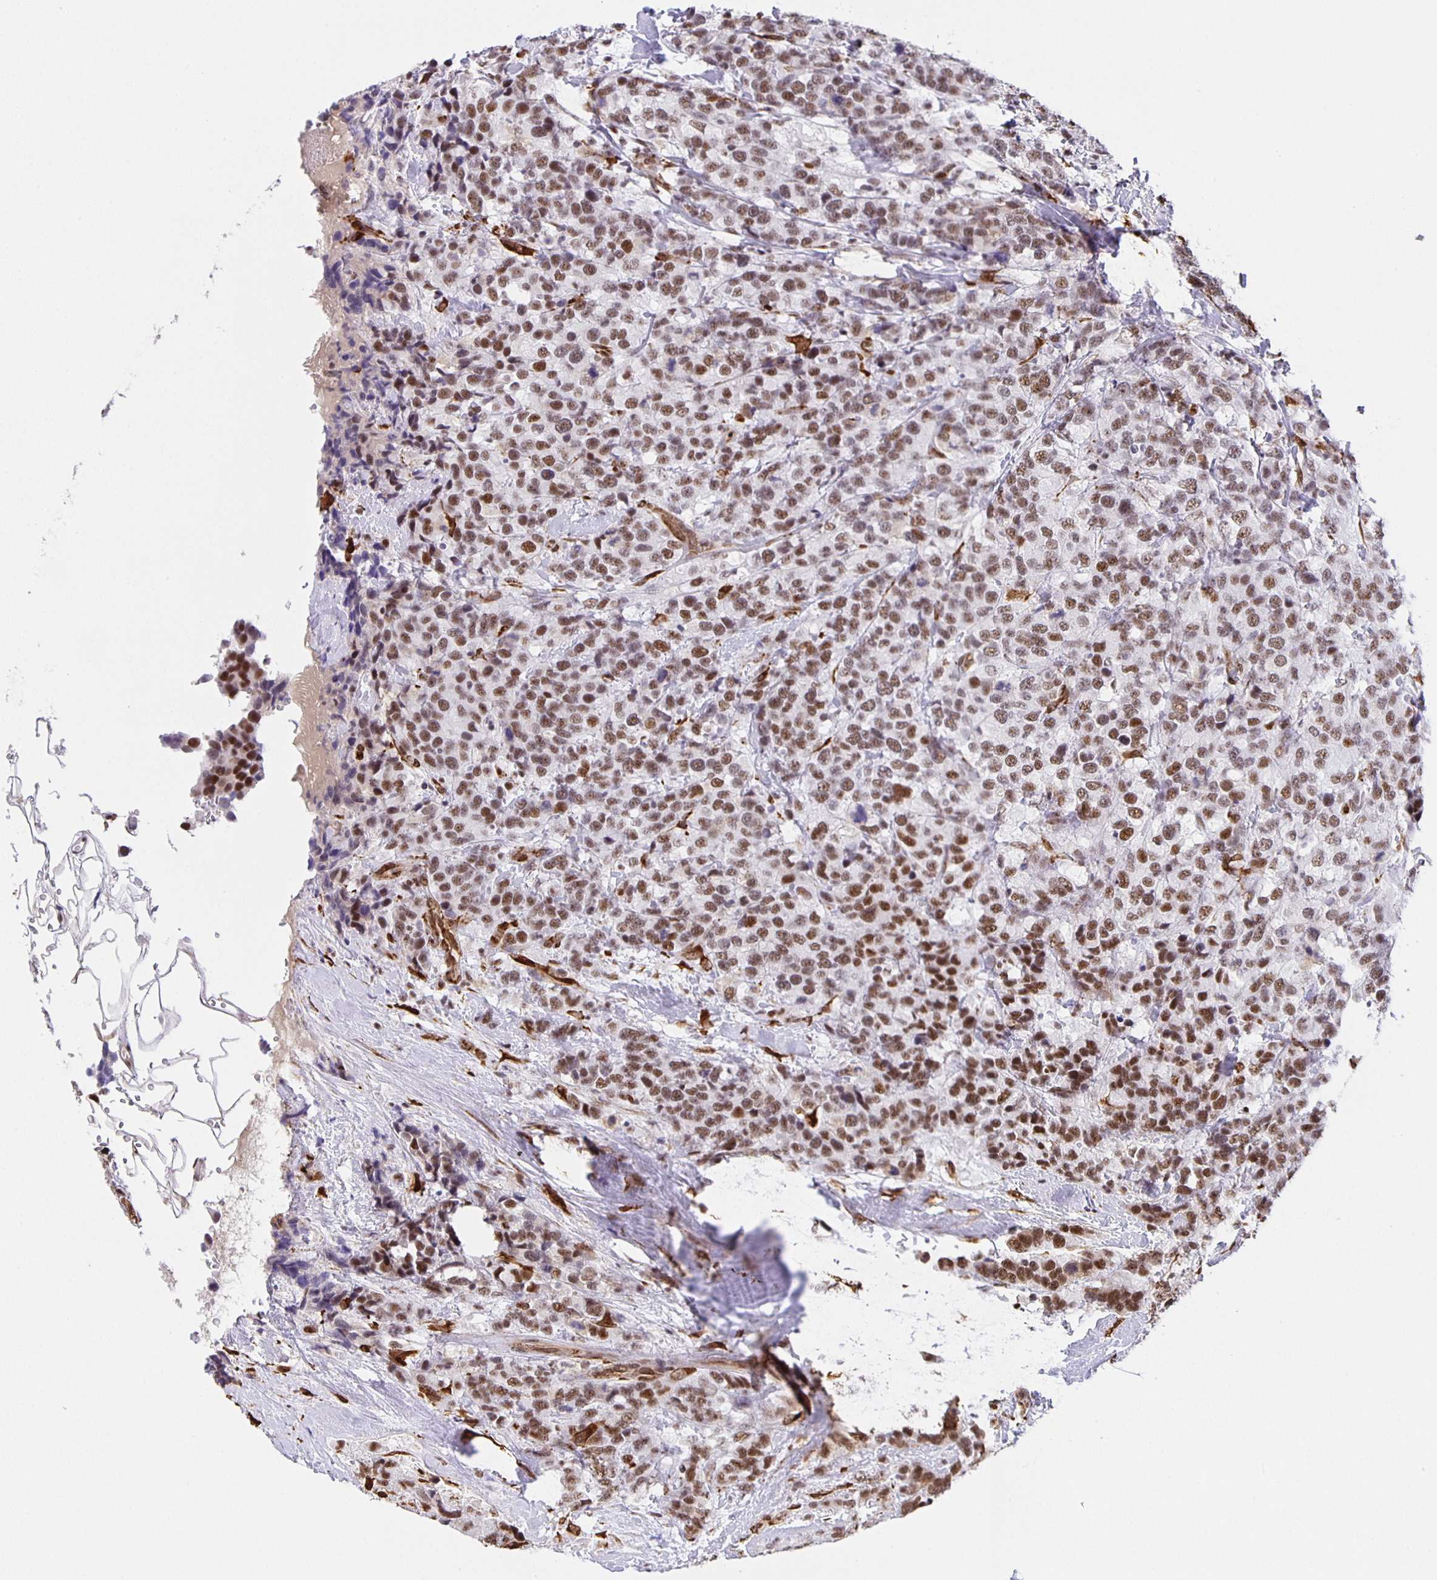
{"staining": {"intensity": "moderate", "quantity": ">75%", "location": "nuclear"}, "tissue": "breast cancer", "cell_type": "Tumor cells", "image_type": "cancer", "snomed": [{"axis": "morphology", "description": "Lobular carcinoma"}, {"axis": "topography", "description": "Breast"}], "caption": "Human breast cancer stained with a brown dye shows moderate nuclear positive staining in approximately >75% of tumor cells.", "gene": "ZRANB2", "patient": {"sex": "female", "age": 59}}